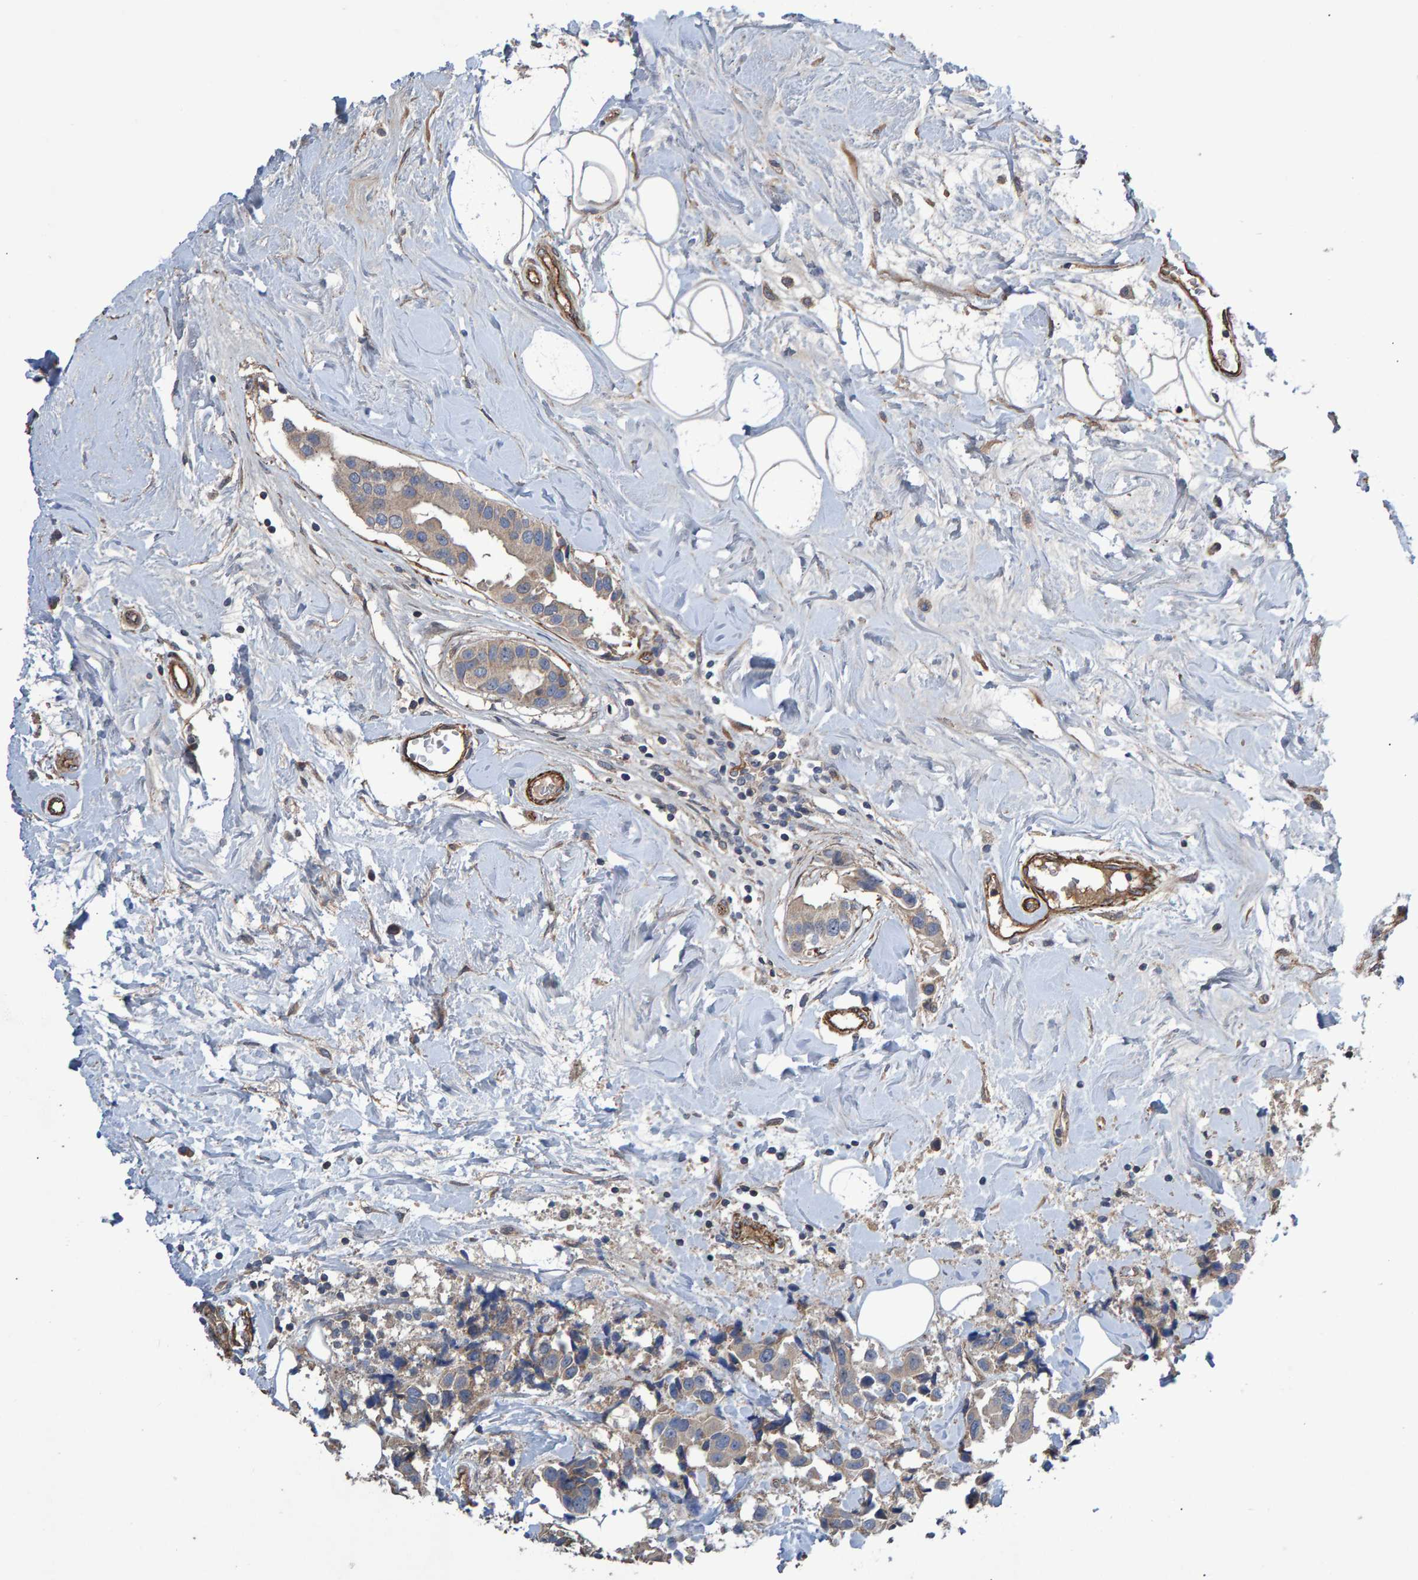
{"staining": {"intensity": "weak", "quantity": ">75%", "location": "cytoplasmic/membranous"}, "tissue": "breast cancer", "cell_type": "Tumor cells", "image_type": "cancer", "snomed": [{"axis": "morphology", "description": "Normal tissue, NOS"}, {"axis": "morphology", "description": "Duct carcinoma"}, {"axis": "topography", "description": "Breast"}], "caption": "Human invasive ductal carcinoma (breast) stained with a brown dye displays weak cytoplasmic/membranous positive expression in about >75% of tumor cells.", "gene": "SLIT2", "patient": {"sex": "female", "age": 39}}